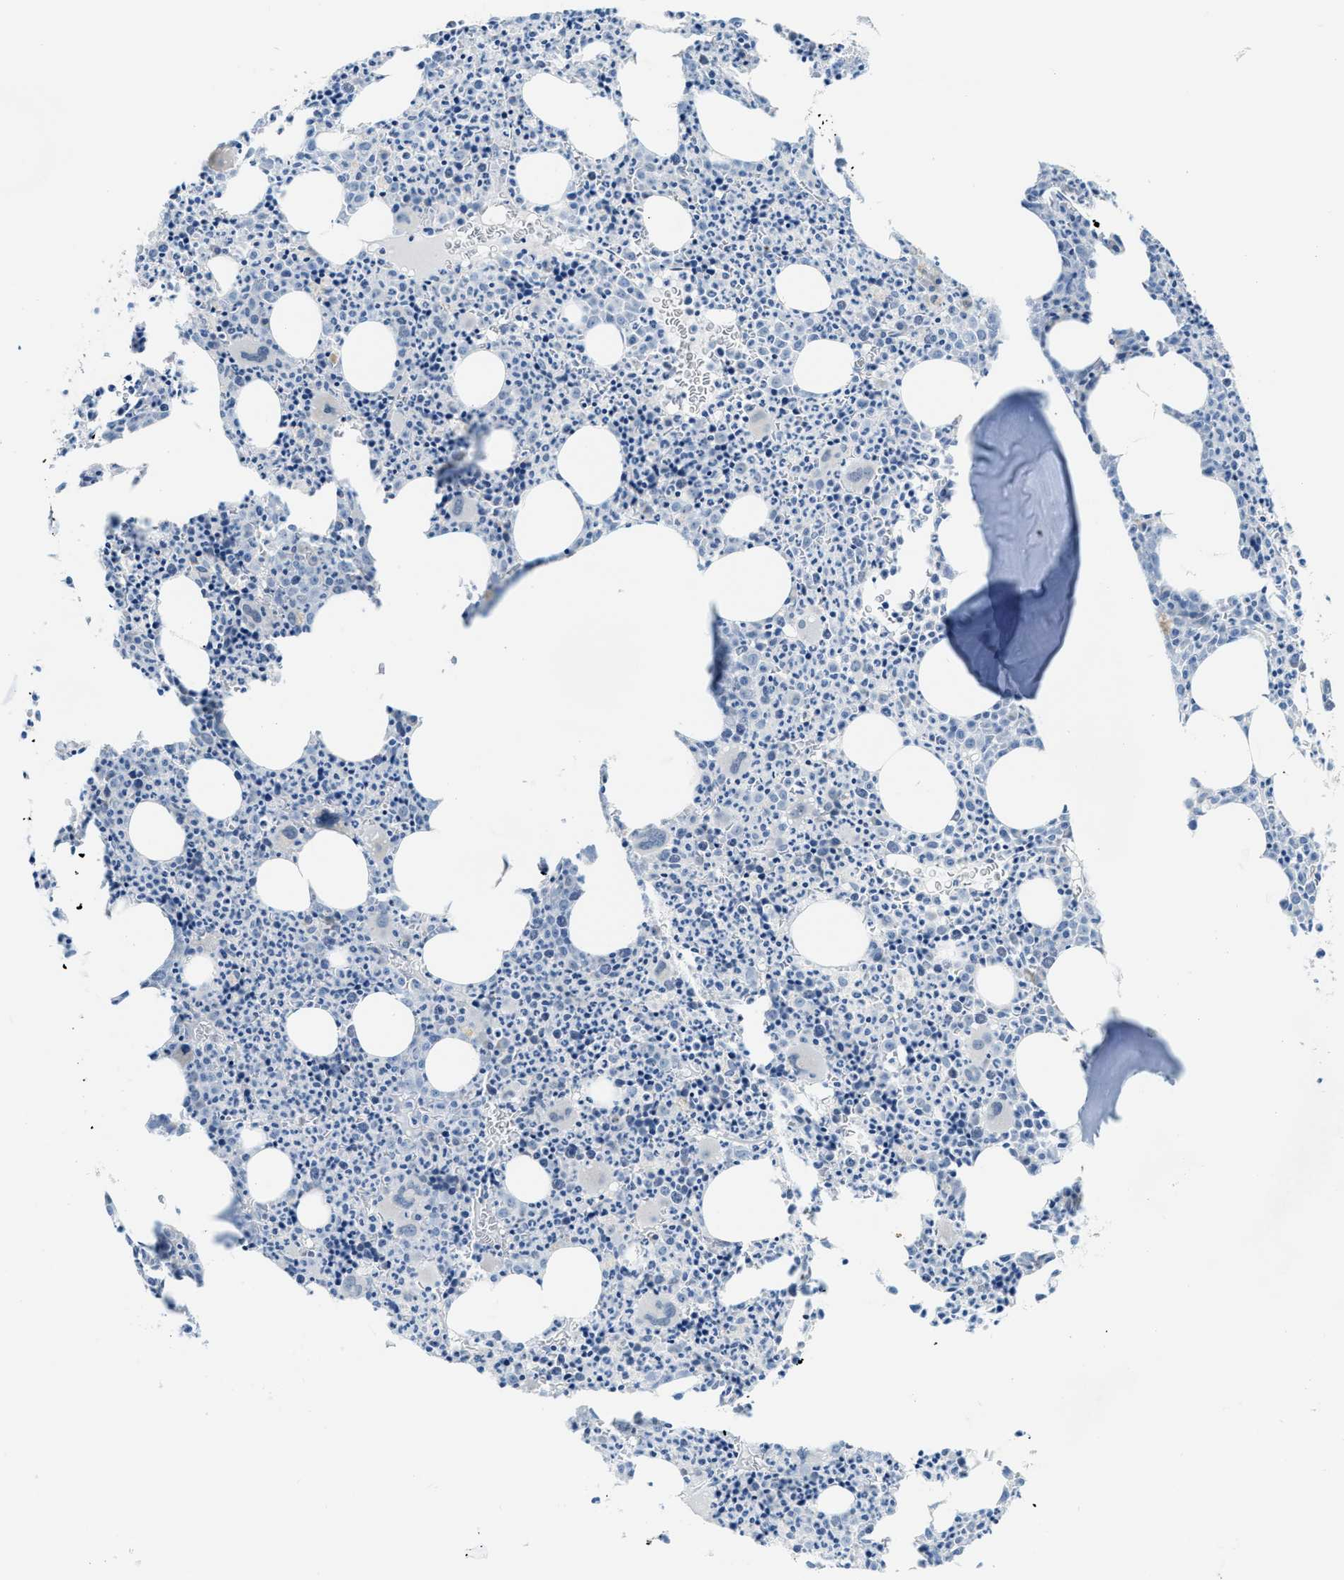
{"staining": {"intensity": "negative", "quantity": "none", "location": "none"}, "tissue": "bone marrow", "cell_type": "Hematopoietic cells", "image_type": "normal", "snomed": [{"axis": "morphology", "description": "Normal tissue, NOS"}, {"axis": "morphology", "description": "Inflammation, NOS"}, {"axis": "topography", "description": "Bone marrow"}], "caption": "Hematopoietic cells show no significant positivity in normal bone marrow.", "gene": "JADE1", "patient": {"sex": "male", "age": 31}}